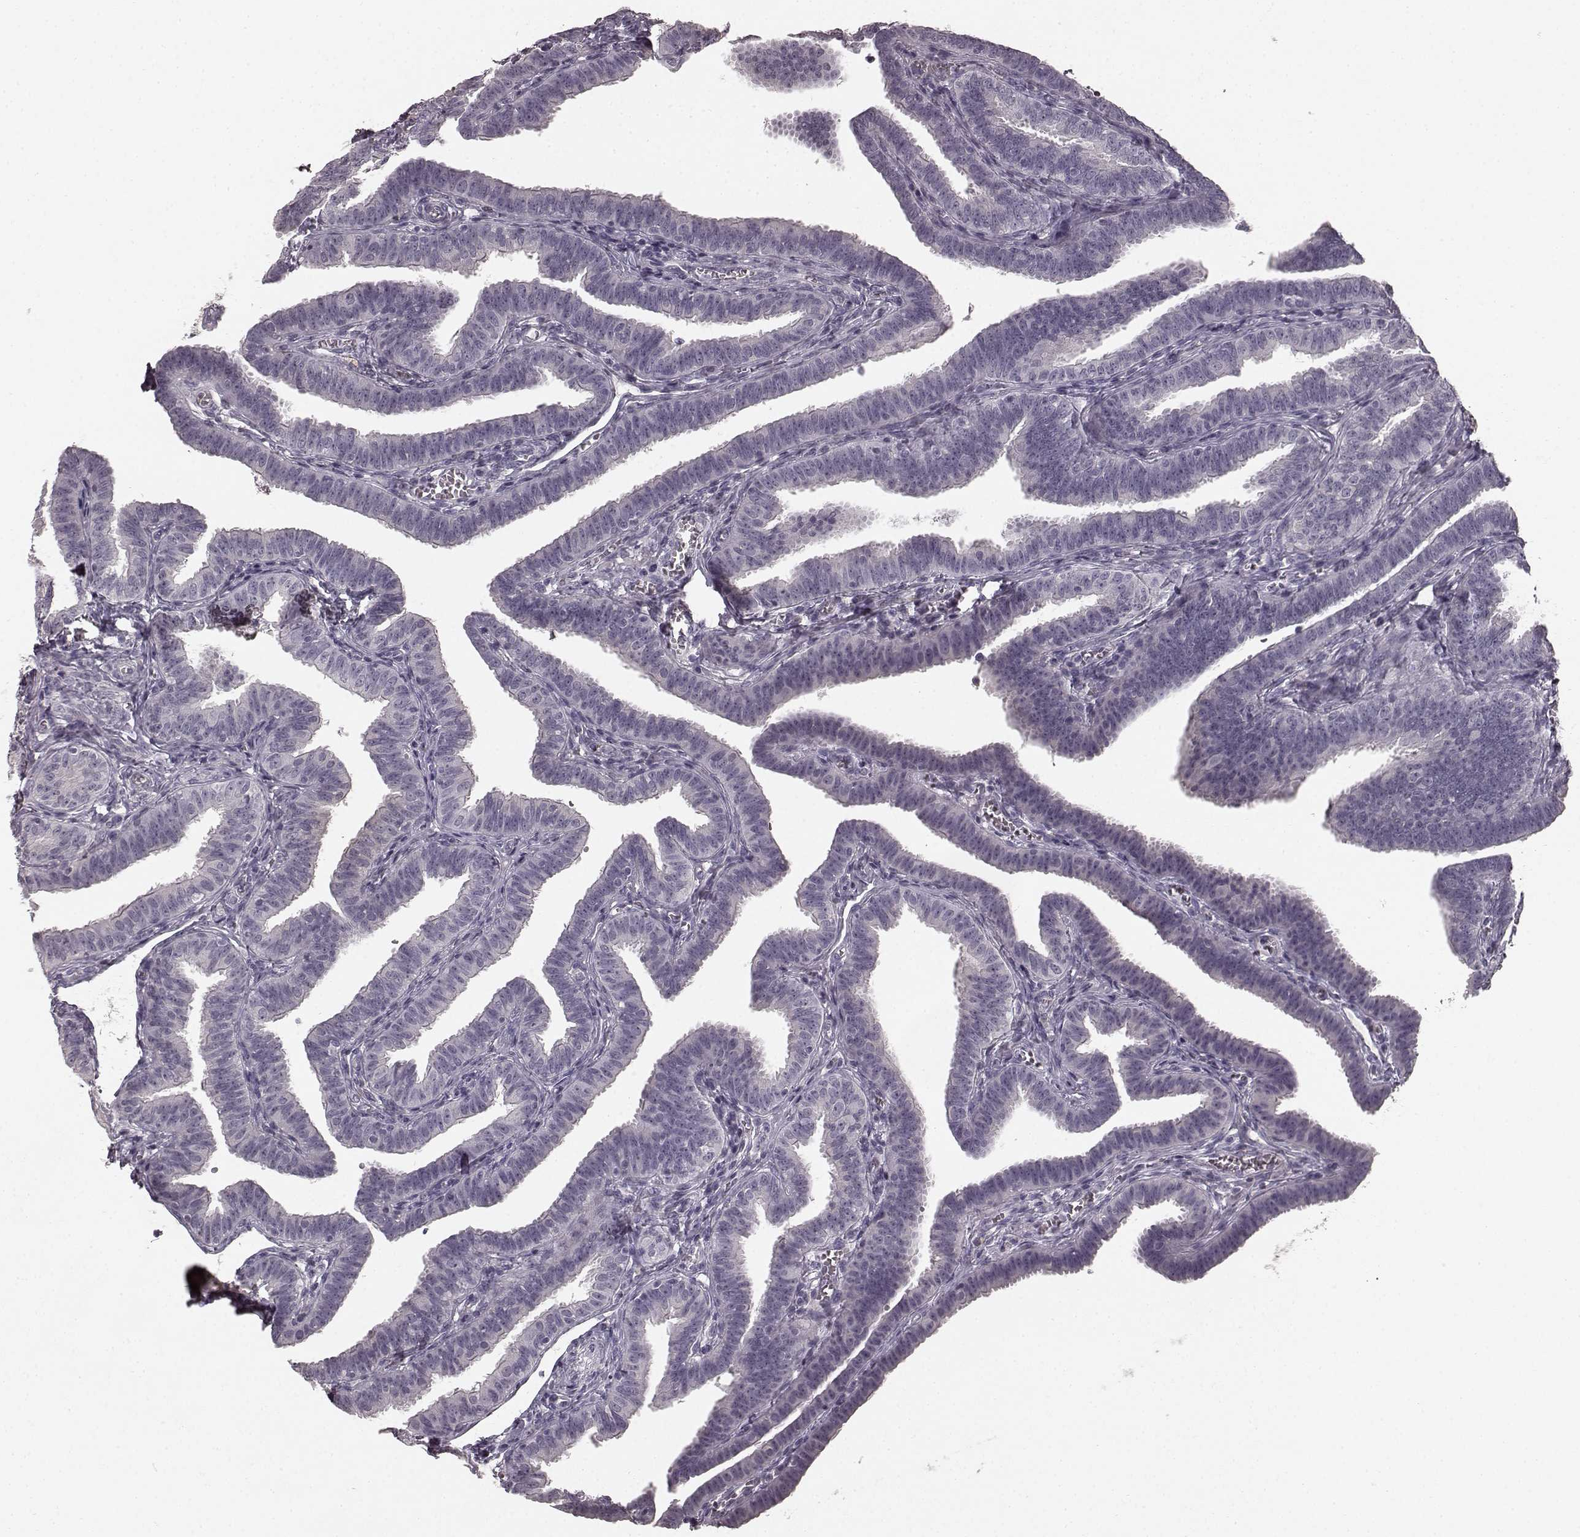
{"staining": {"intensity": "negative", "quantity": "none", "location": "none"}, "tissue": "fallopian tube", "cell_type": "Glandular cells", "image_type": "normal", "snomed": [{"axis": "morphology", "description": "Normal tissue, NOS"}, {"axis": "topography", "description": "Fallopian tube"}], "caption": "An immunohistochemistry photomicrograph of benign fallopian tube is shown. There is no staining in glandular cells of fallopian tube. (Brightfield microscopy of DAB IHC at high magnification).", "gene": "RIT2", "patient": {"sex": "female", "age": 25}}